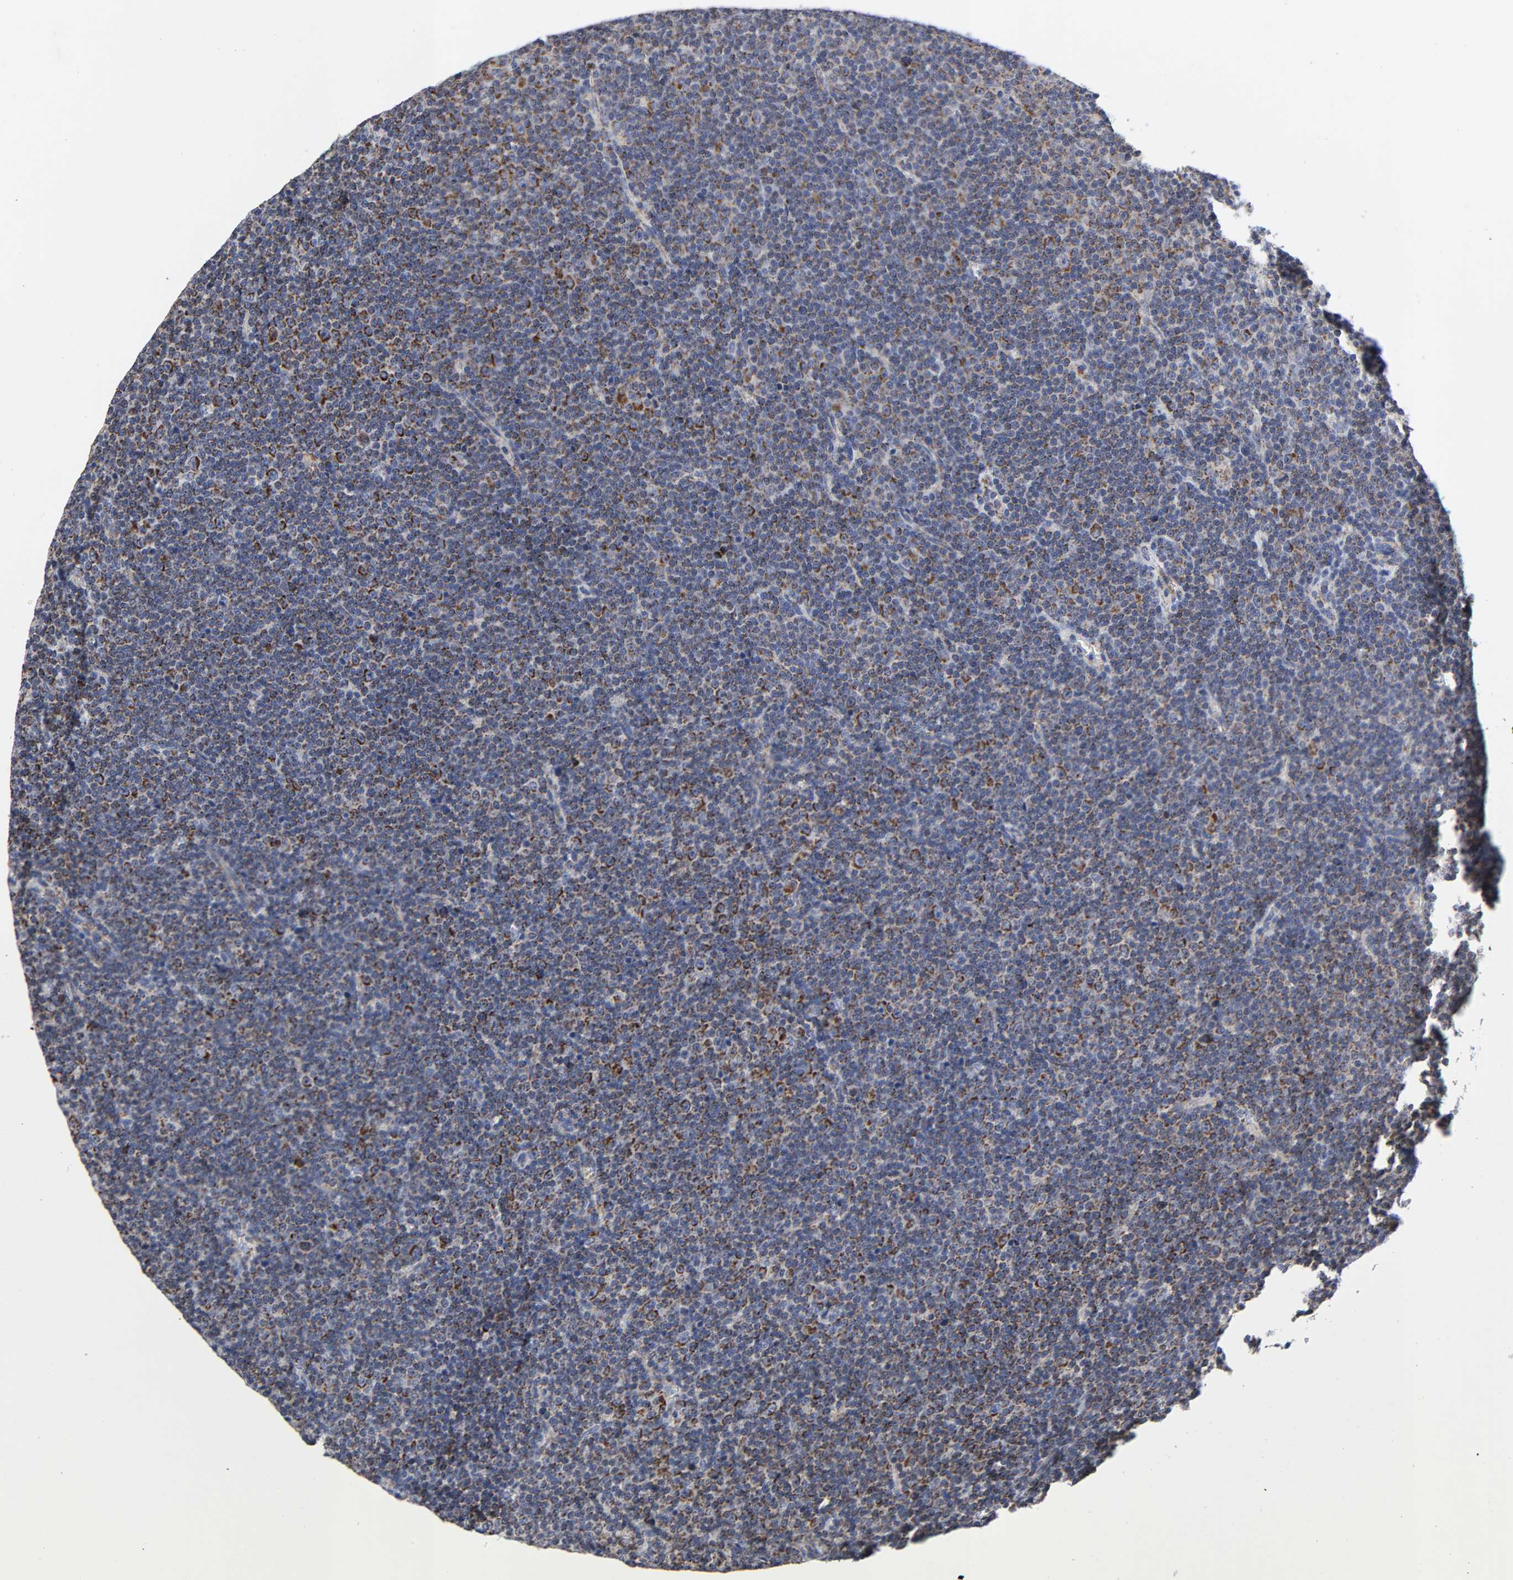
{"staining": {"intensity": "moderate", "quantity": "25%-75%", "location": "cytoplasmic/membranous"}, "tissue": "lymphoma", "cell_type": "Tumor cells", "image_type": "cancer", "snomed": [{"axis": "morphology", "description": "Malignant lymphoma, non-Hodgkin's type, Low grade"}, {"axis": "topography", "description": "Lymph node"}], "caption": "Protein analysis of lymphoma tissue exhibits moderate cytoplasmic/membranous positivity in approximately 25%-75% of tumor cells.", "gene": "AOPEP", "patient": {"sex": "female", "age": 67}}